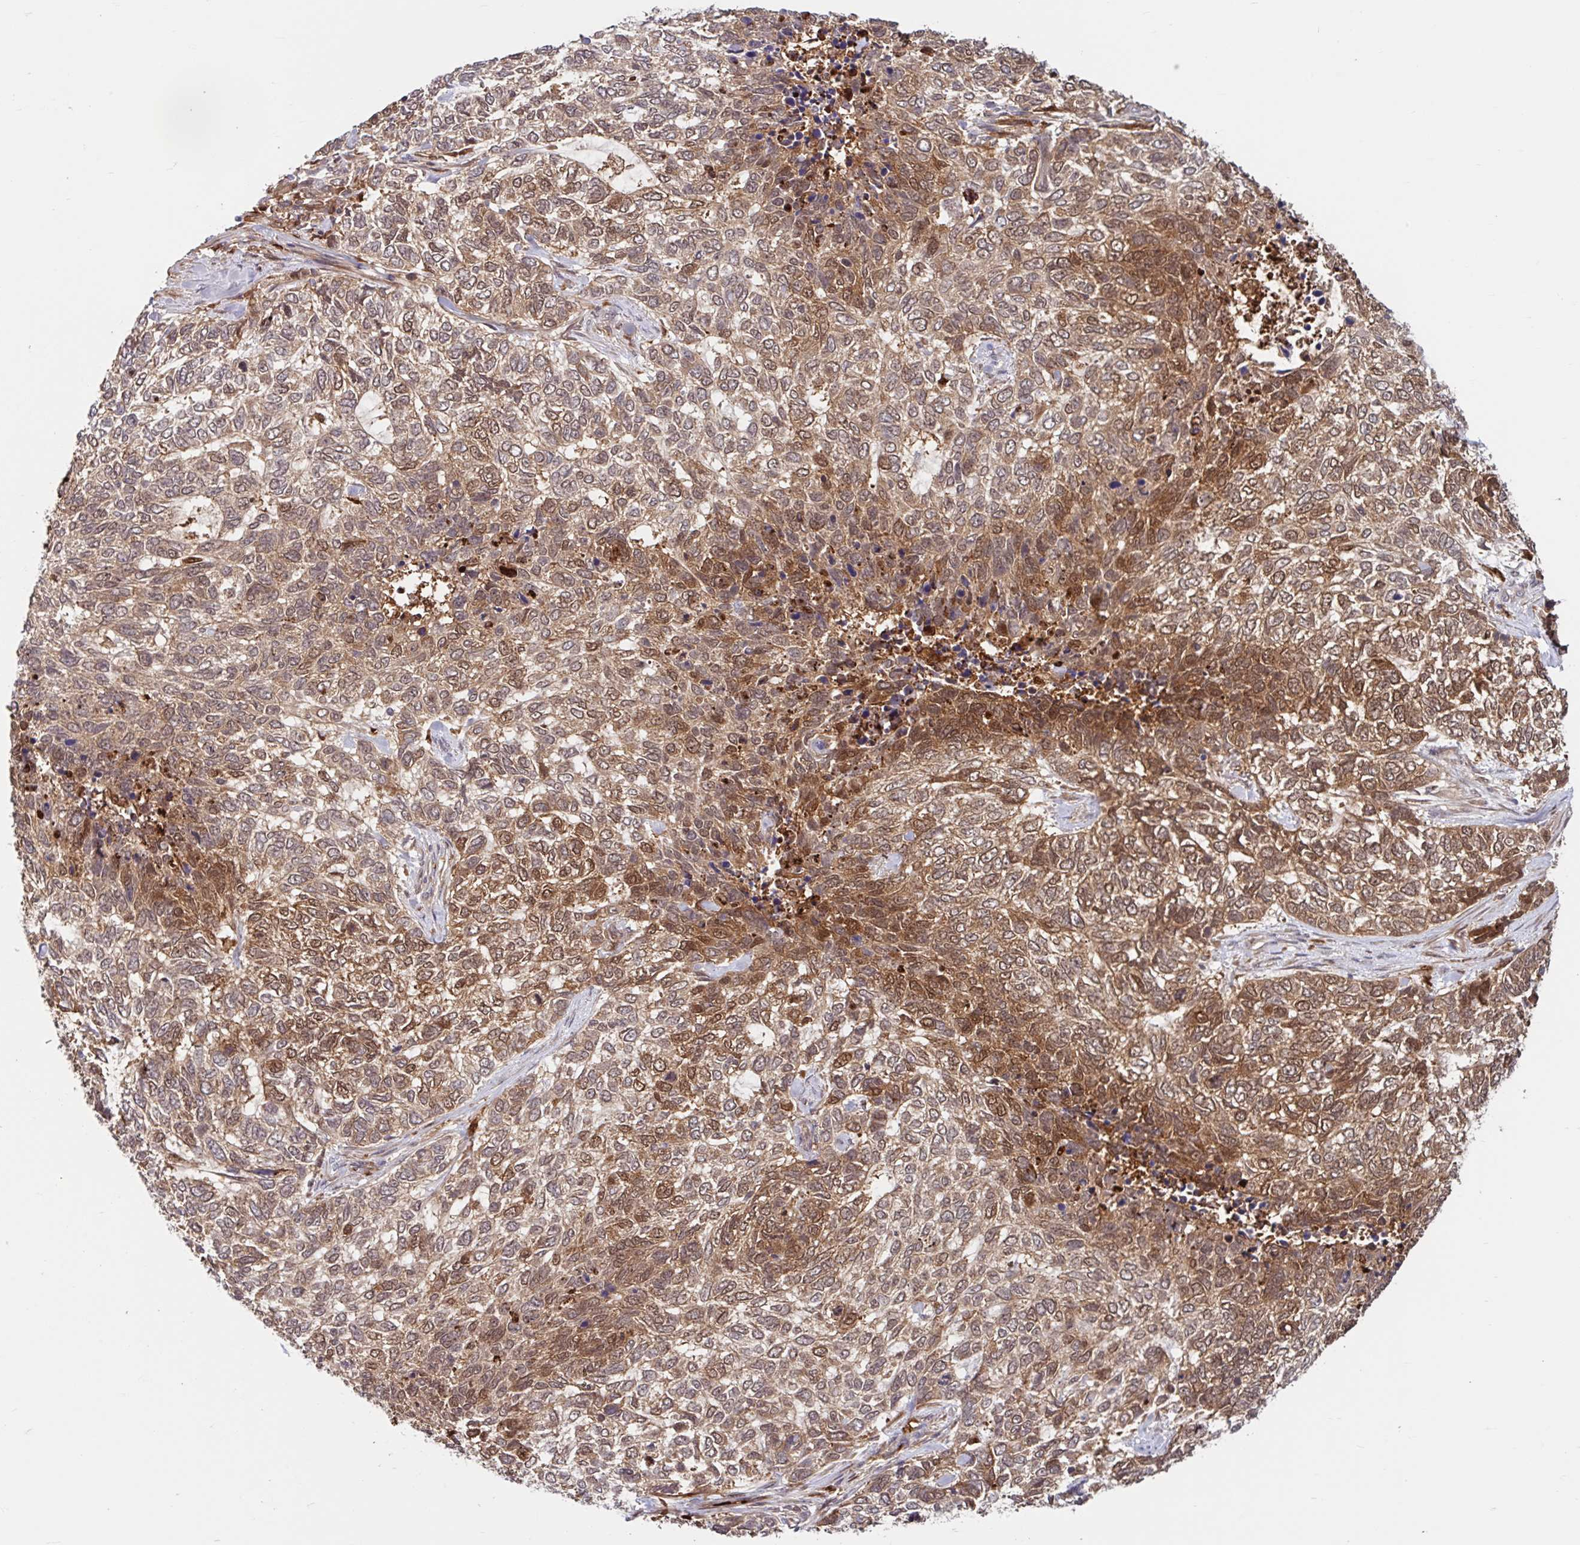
{"staining": {"intensity": "moderate", "quantity": ">75%", "location": "cytoplasmic/membranous,nuclear"}, "tissue": "skin cancer", "cell_type": "Tumor cells", "image_type": "cancer", "snomed": [{"axis": "morphology", "description": "Basal cell carcinoma"}, {"axis": "topography", "description": "Skin"}], "caption": "The immunohistochemical stain shows moderate cytoplasmic/membranous and nuclear positivity in tumor cells of basal cell carcinoma (skin) tissue.", "gene": "BLVRA", "patient": {"sex": "female", "age": 65}}